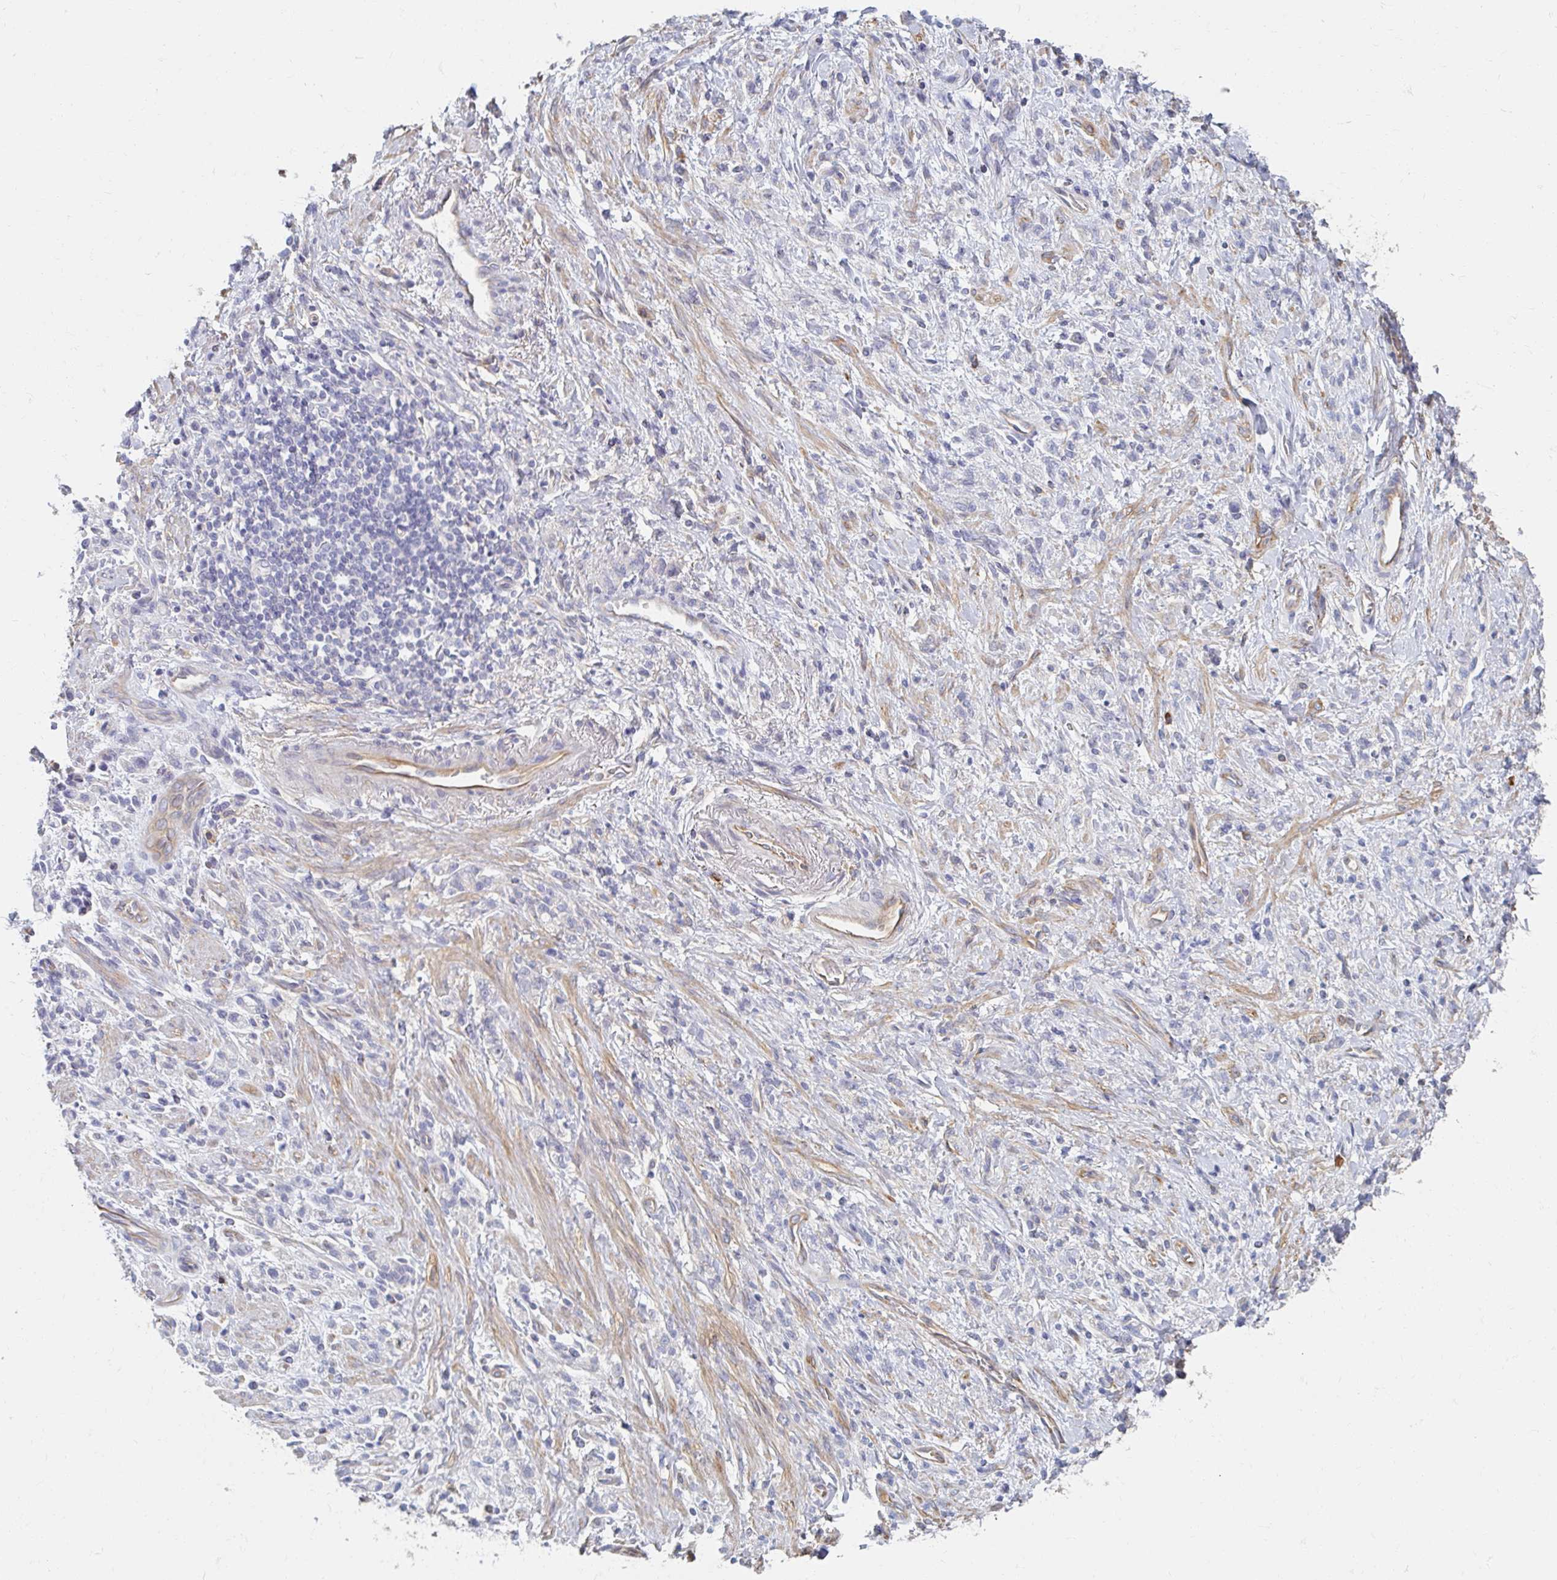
{"staining": {"intensity": "negative", "quantity": "none", "location": "none"}, "tissue": "stomach cancer", "cell_type": "Tumor cells", "image_type": "cancer", "snomed": [{"axis": "morphology", "description": "Adenocarcinoma, NOS"}, {"axis": "topography", "description": "Stomach"}], "caption": "Immunohistochemical staining of human stomach adenocarcinoma exhibits no significant positivity in tumor cells. (DAB (3,3'-diaminobenzidine) immunohistochemistry, high magnification).", "gene": "MYLK2", "patient": {"sex": "male", "age": 77}}